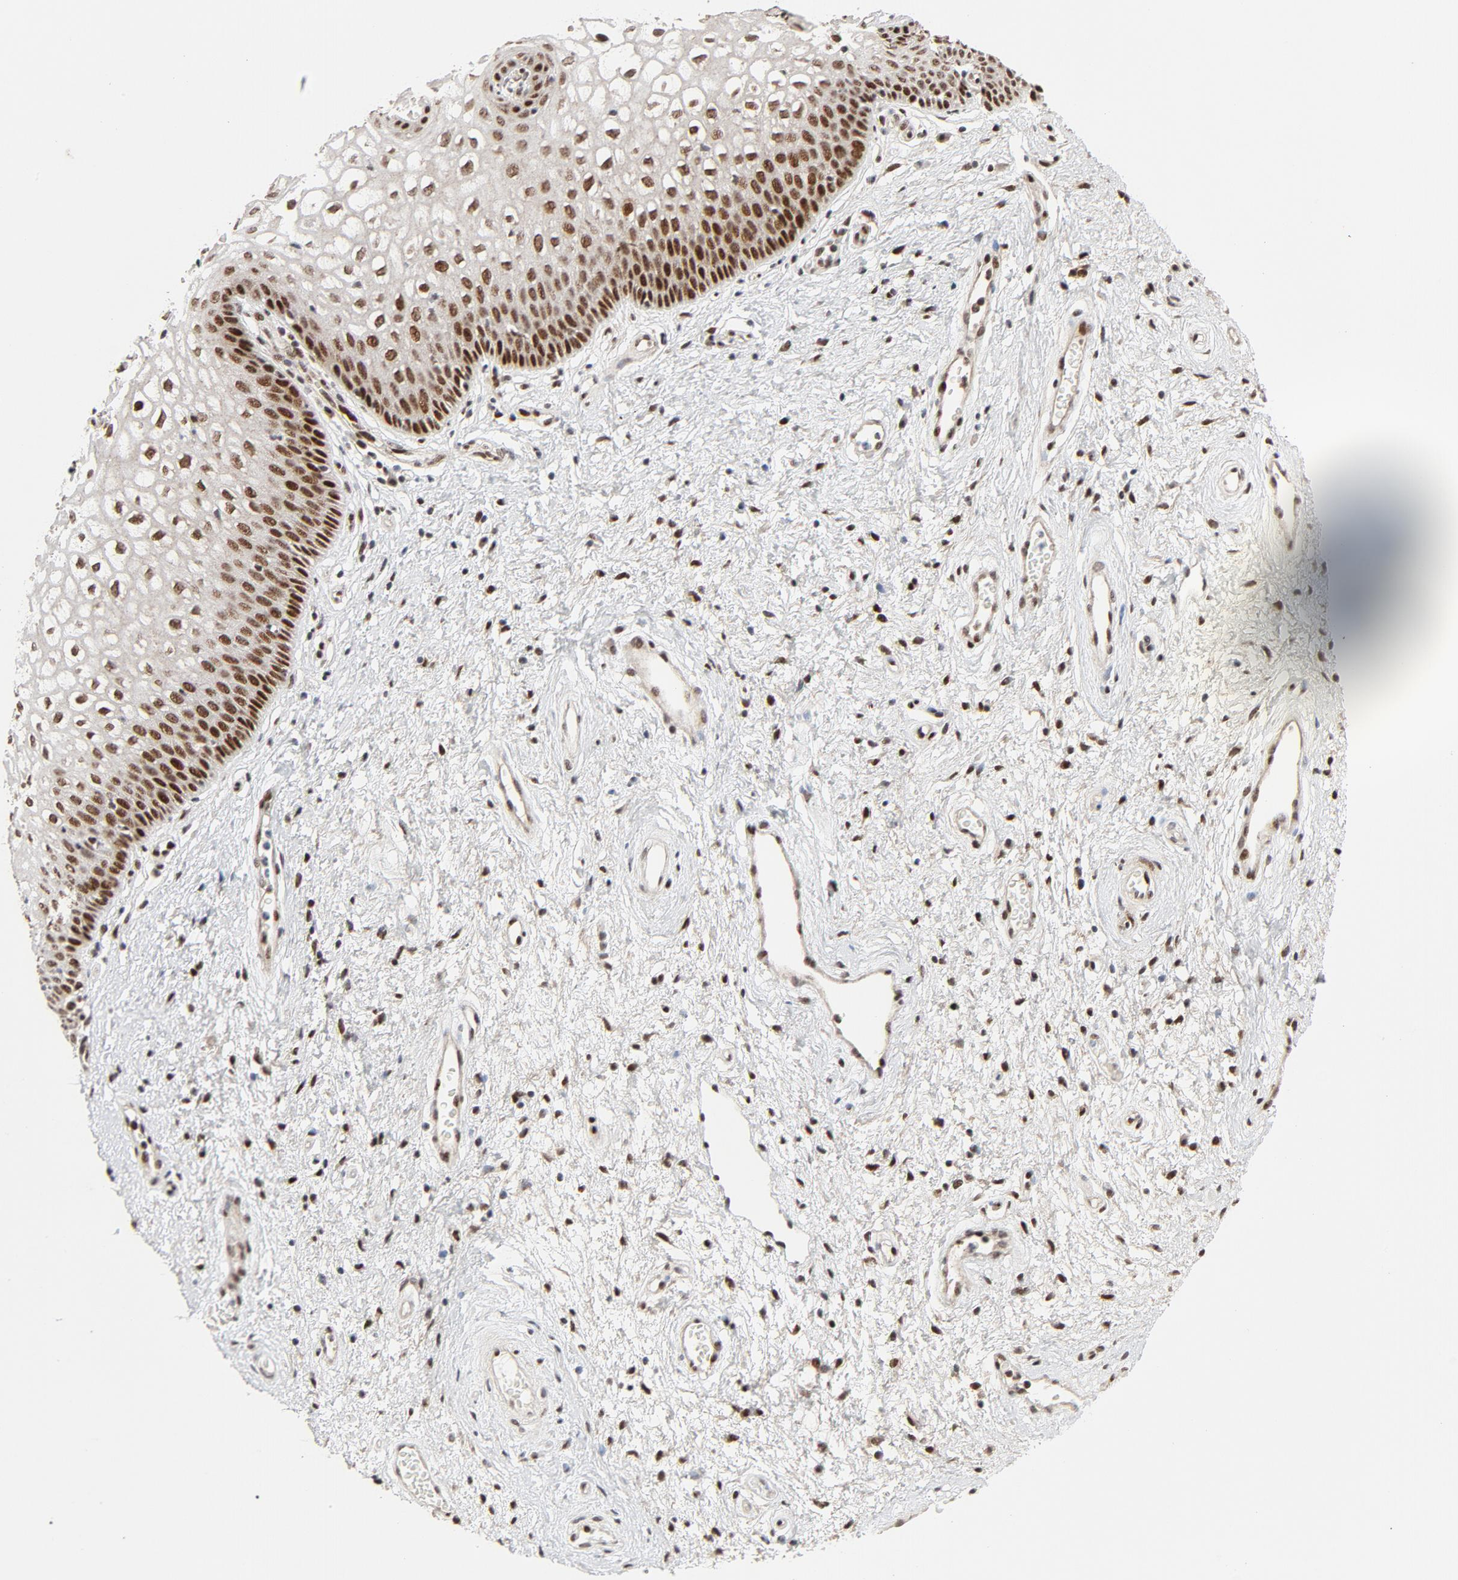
{"staining": {"intensity": "strong", "quantity": ">75%", "location": "nuclear"}, "tissue": "vagina", "cell_type": "Squamous epithelial cells", "image_type": "normal", "snomed": [{"axis": "morphology", "description": "Normal tissue, NOS"}, {"axis": "topography", "description": "Vagina"}], "caption": "This micrograph reveals IHC staining of unremarkable vagina, with high strong nuclear expression in about >75% of squamous epithelial cells.", "gene": "GTF2I", "patient": {"sex": "female", "age": 34}}